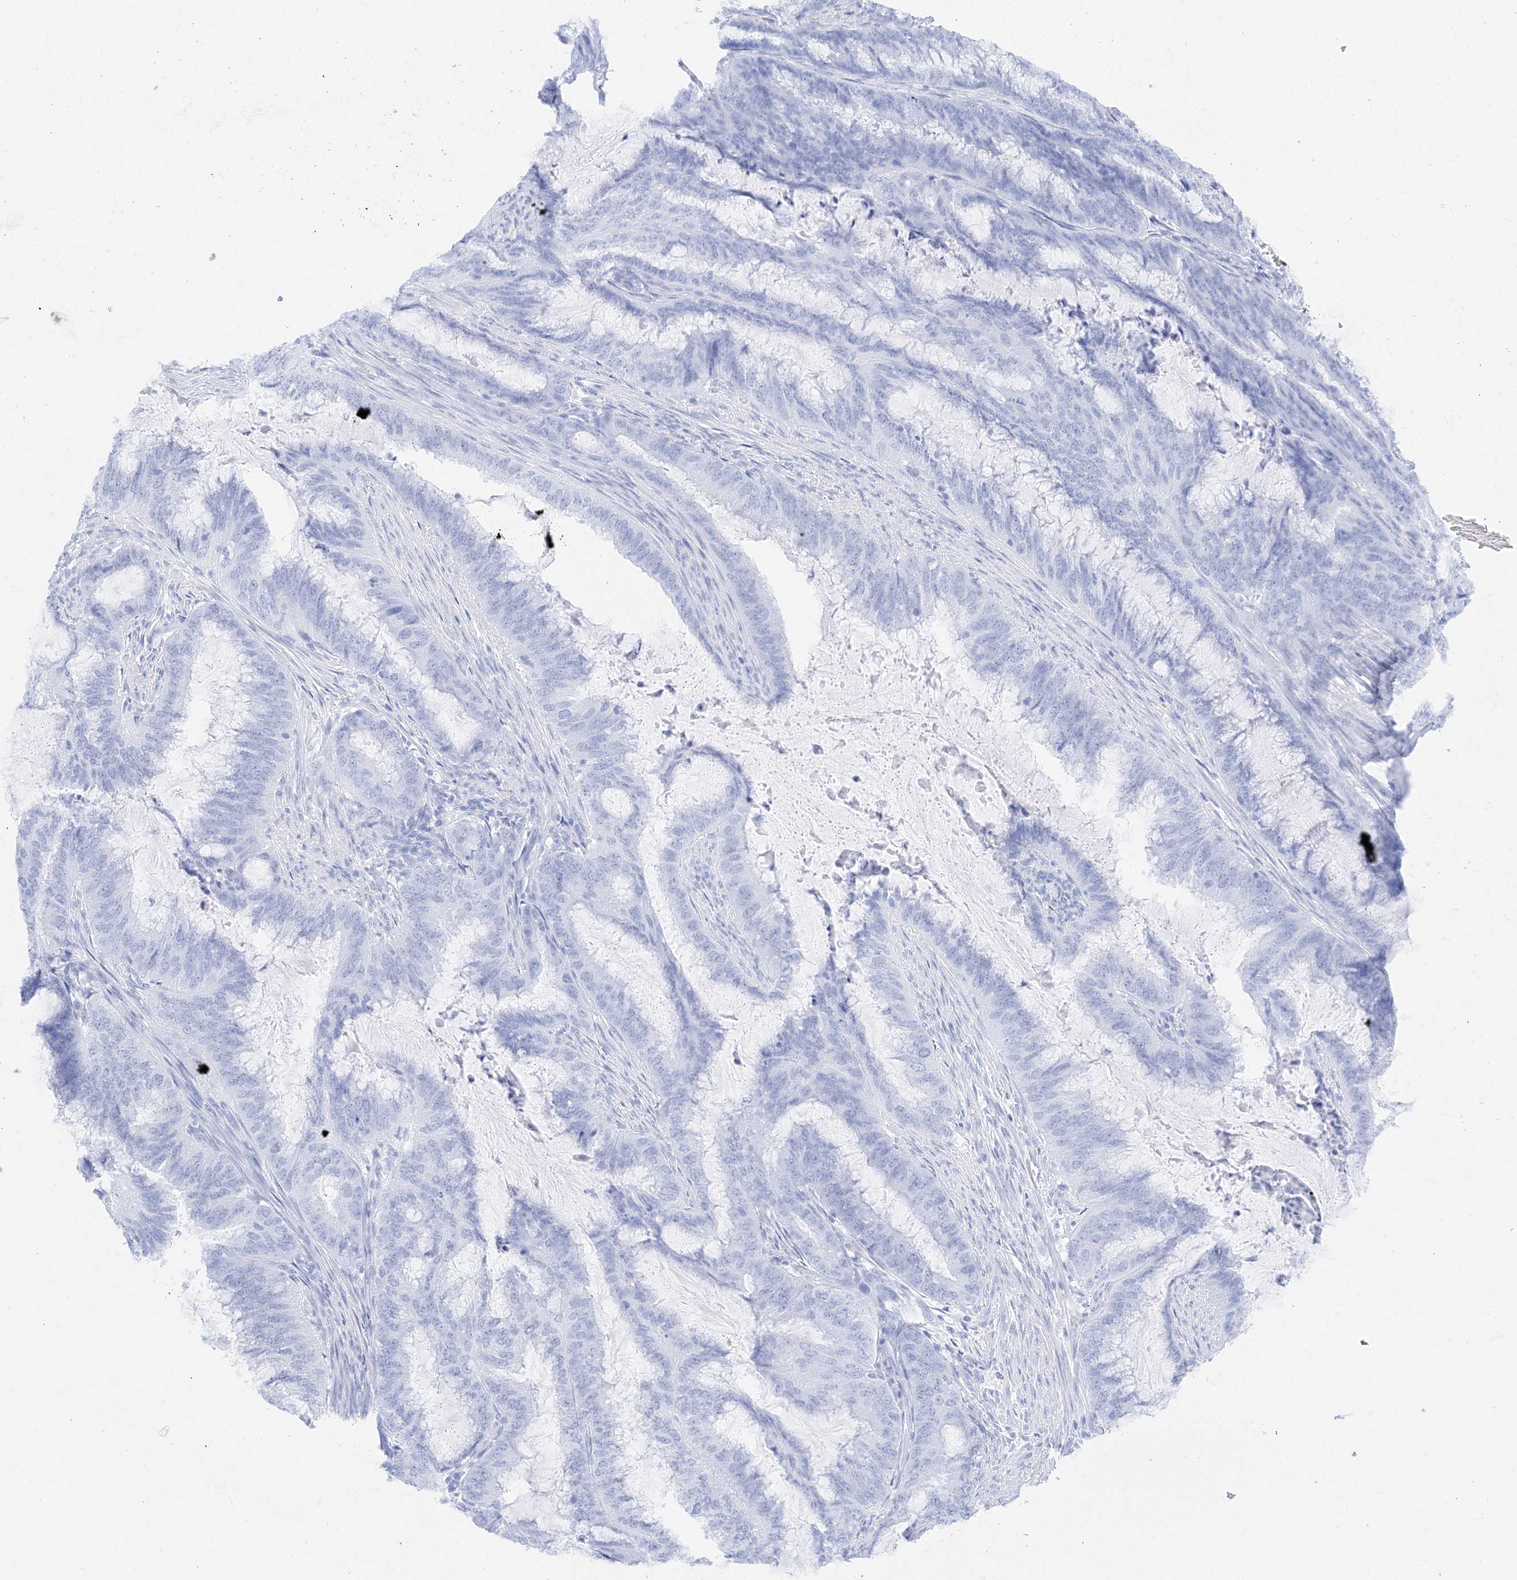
{"staining": {"intensity": "negative", "quantity": "none", "location": "none"}, "tissue": "endometrial cancer", "cell_type": "Tumor cells", "image_type": "cancer", "snomed": [{"axis": "morphology", "description": "Adenocarcinoma, NOS"}, {"axis": "topography", "description": "Endometrium"}], "caption": "Immunohistochemistry (IHC) of human adenocarcinoma (endometrial) displays no positivity in tumor cells. (DAB (3,3'-diaminobenzidine) immunohistochemistry (IHC) visualized using brightfield microscopy, high magnification).", "gene": "MUC17", "patient": {"sex": "female", "age": 51}}